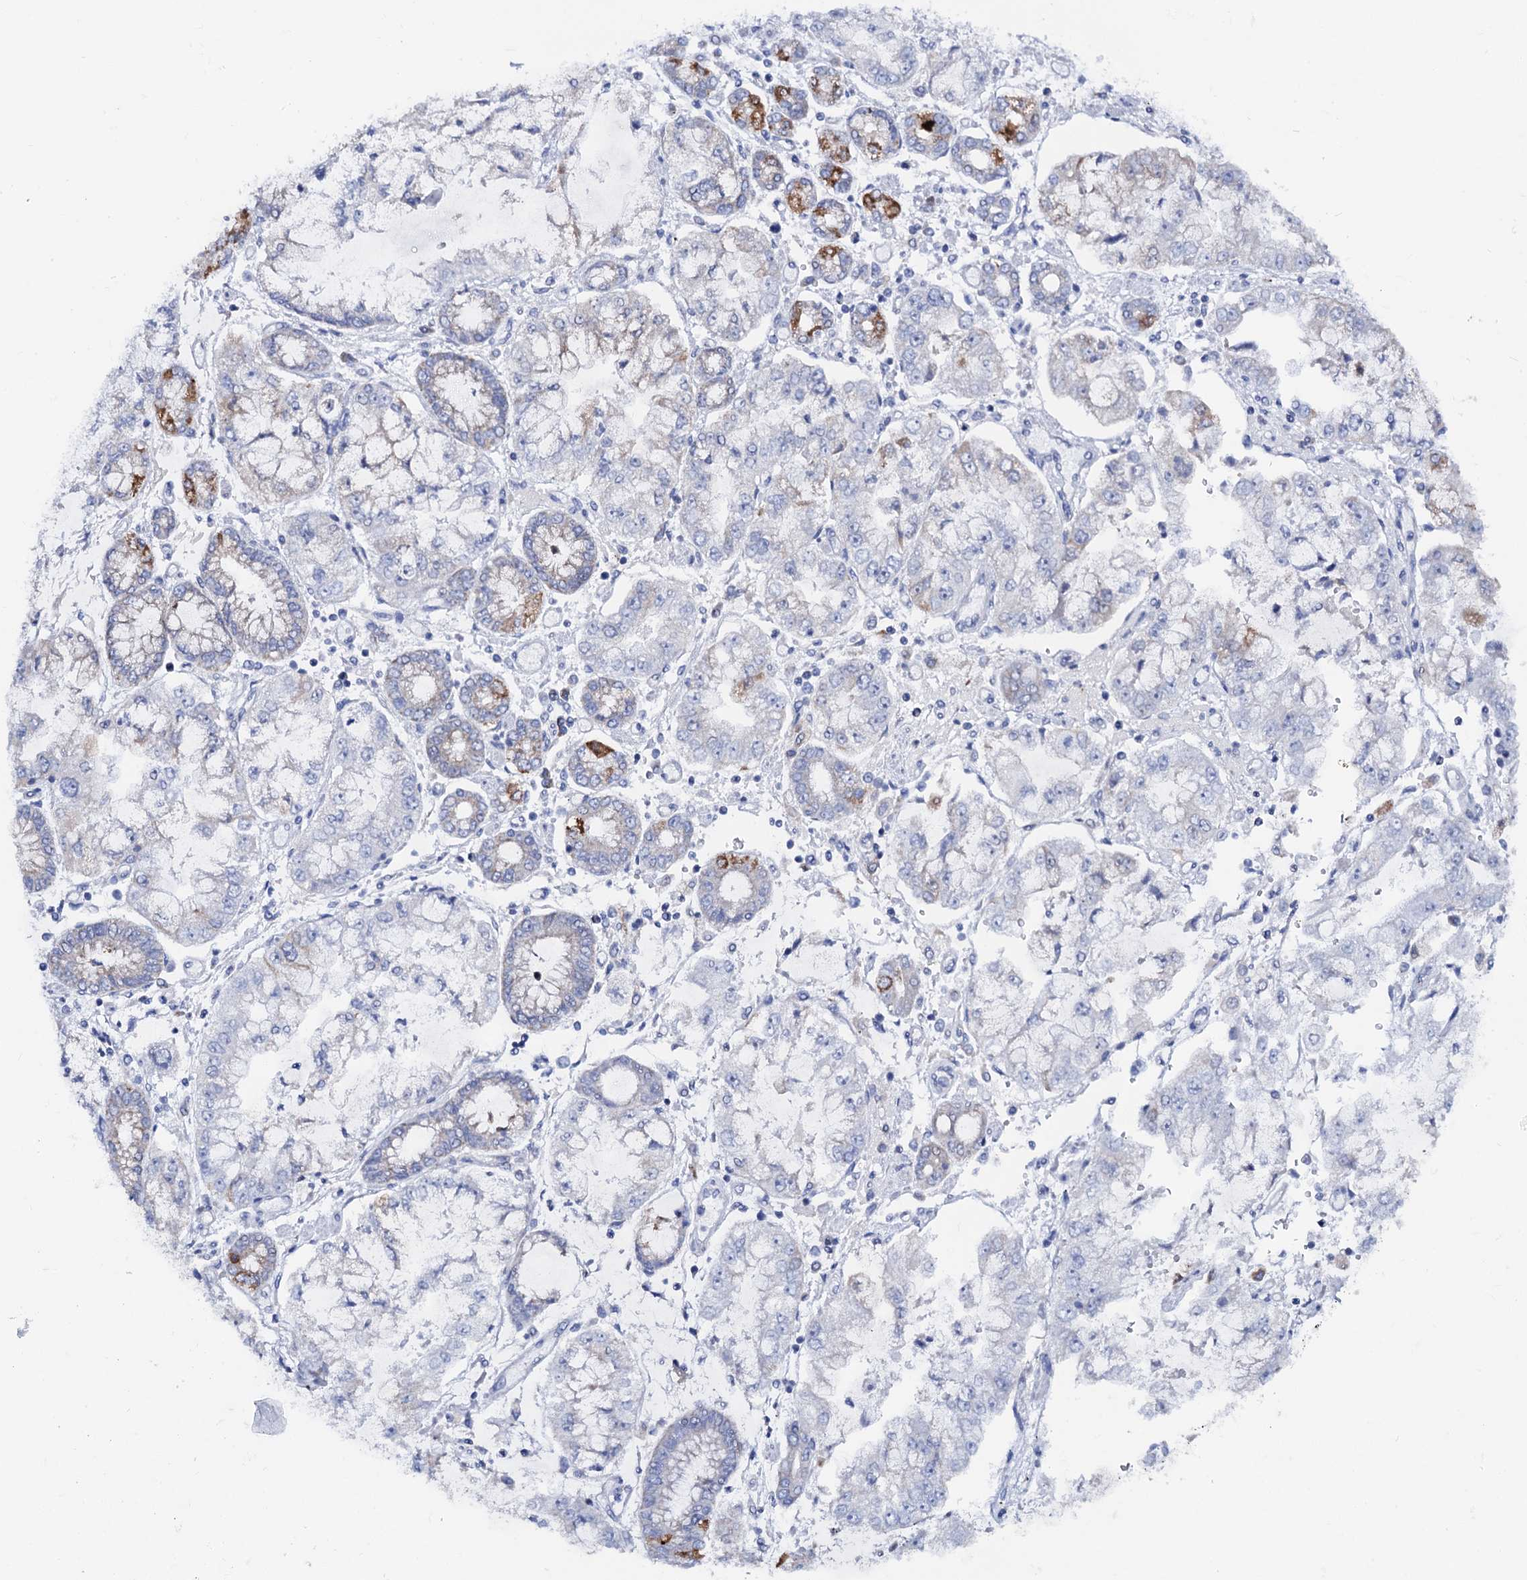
{"staining": {"intensity": "moderate", "quantity": "<25%", "location": "cytoplasmic/membranous"}, "tissue": "stomach cancer", "cell_type": "Tumor cells", "image_type": "cancer", "snomed": [{"axis": "morphology", "description": "Adenocarcinoma, NOS"}, {"axis": "topography", "description": "Stomach"}], "caption": "Immunohistochemistry of human adenocarcinoma (stomach) displays low levels of moderate cytoplasmic/membranous staining in approximately <25% of tumor cells.", "gene": "ACADSB", "patient": {"sex": "male", "age": 76}}